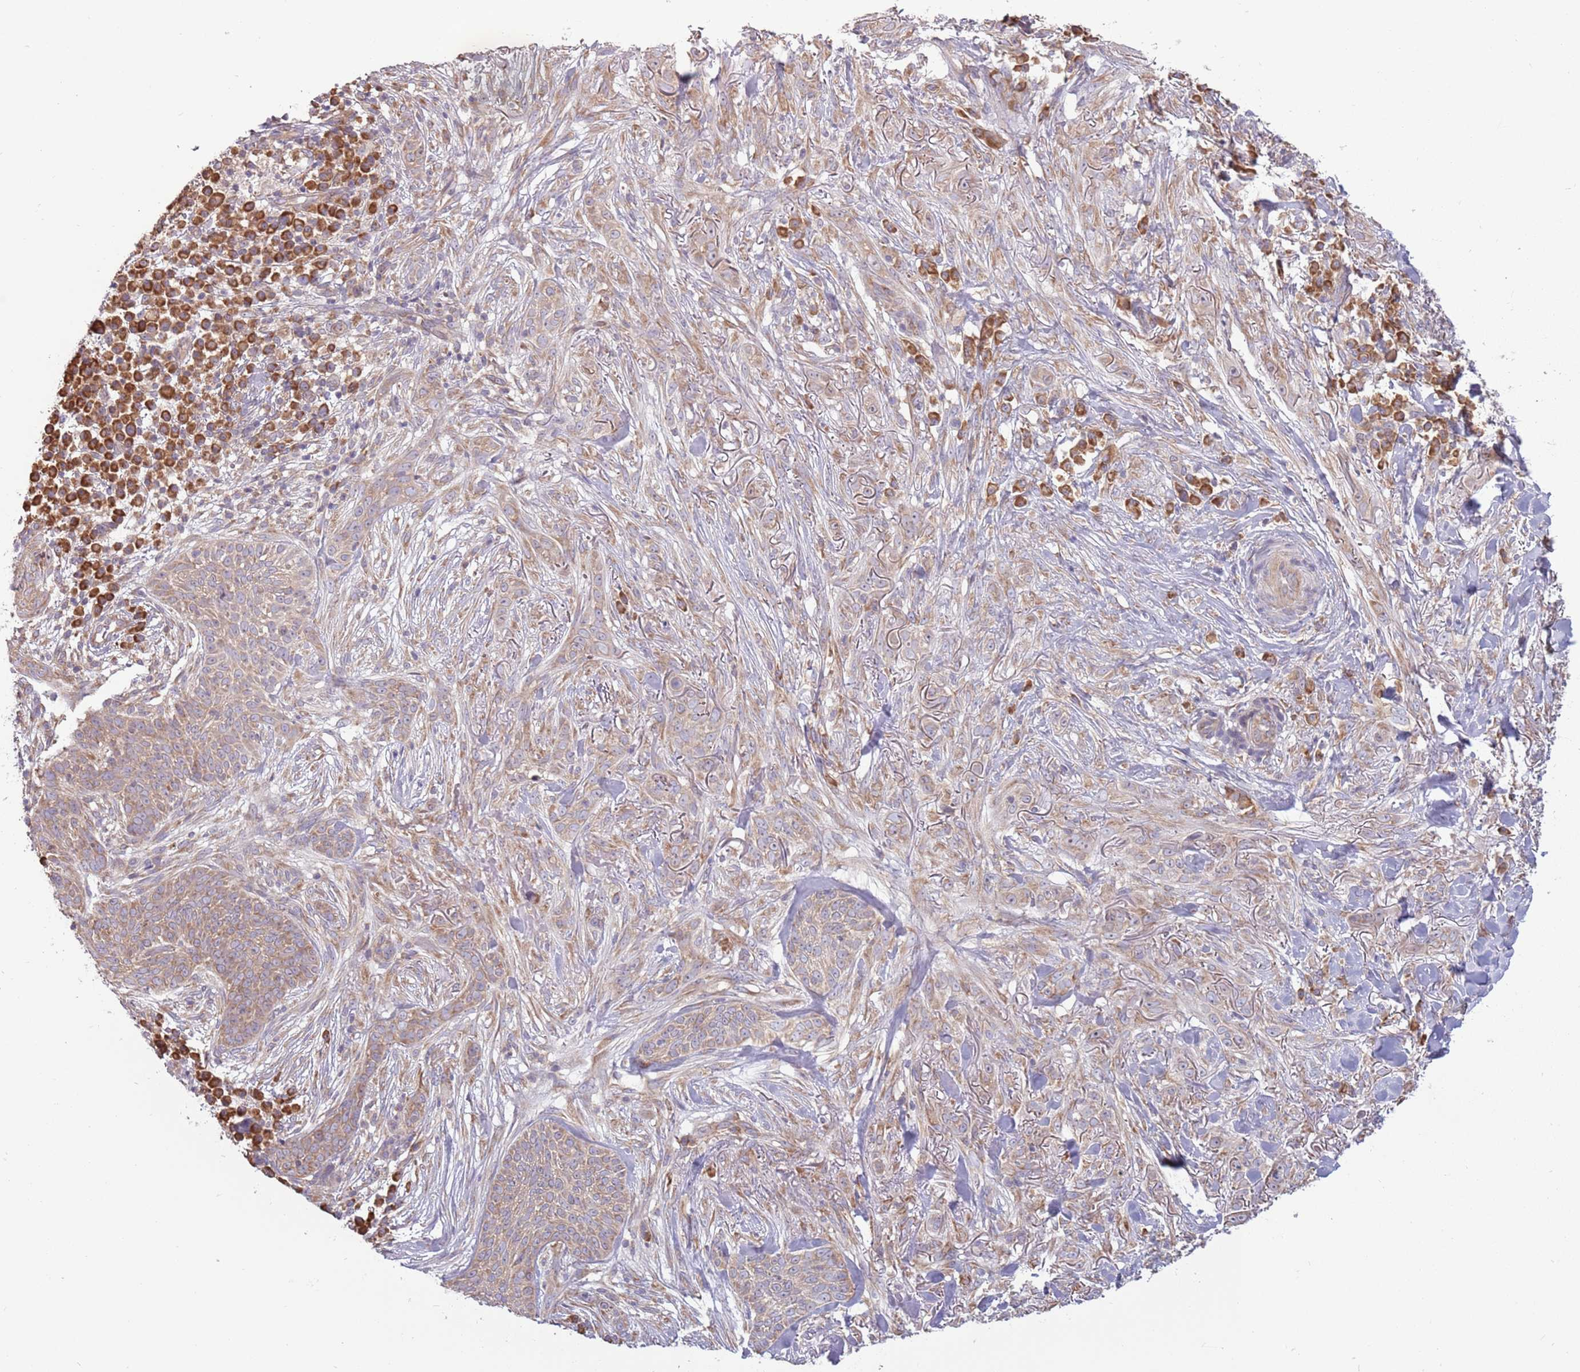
{"staining": {"intensity": "moderate", "quantity": "25%-75%", "location": "cytoplasmic/membranous"}, "tissue": "skin cancer", "cell_type": "Tumor cells", "image_type": "cancer", "snomed": [{"axis": "morphology", "description": "Basal cell carcinoma"}, {"axis": "topography", "description": "Skin"}], "caption": "High-power microscopy captured an immunohistochemistry (IHC) image of basal cell carcinoma (skin), revealing moderate cytoplasmic/membranous staining in about 25%-75% of tumor cells.", "gene": "RPL17-C18orf32", "patient": {"sex": "male", "age": 72}}